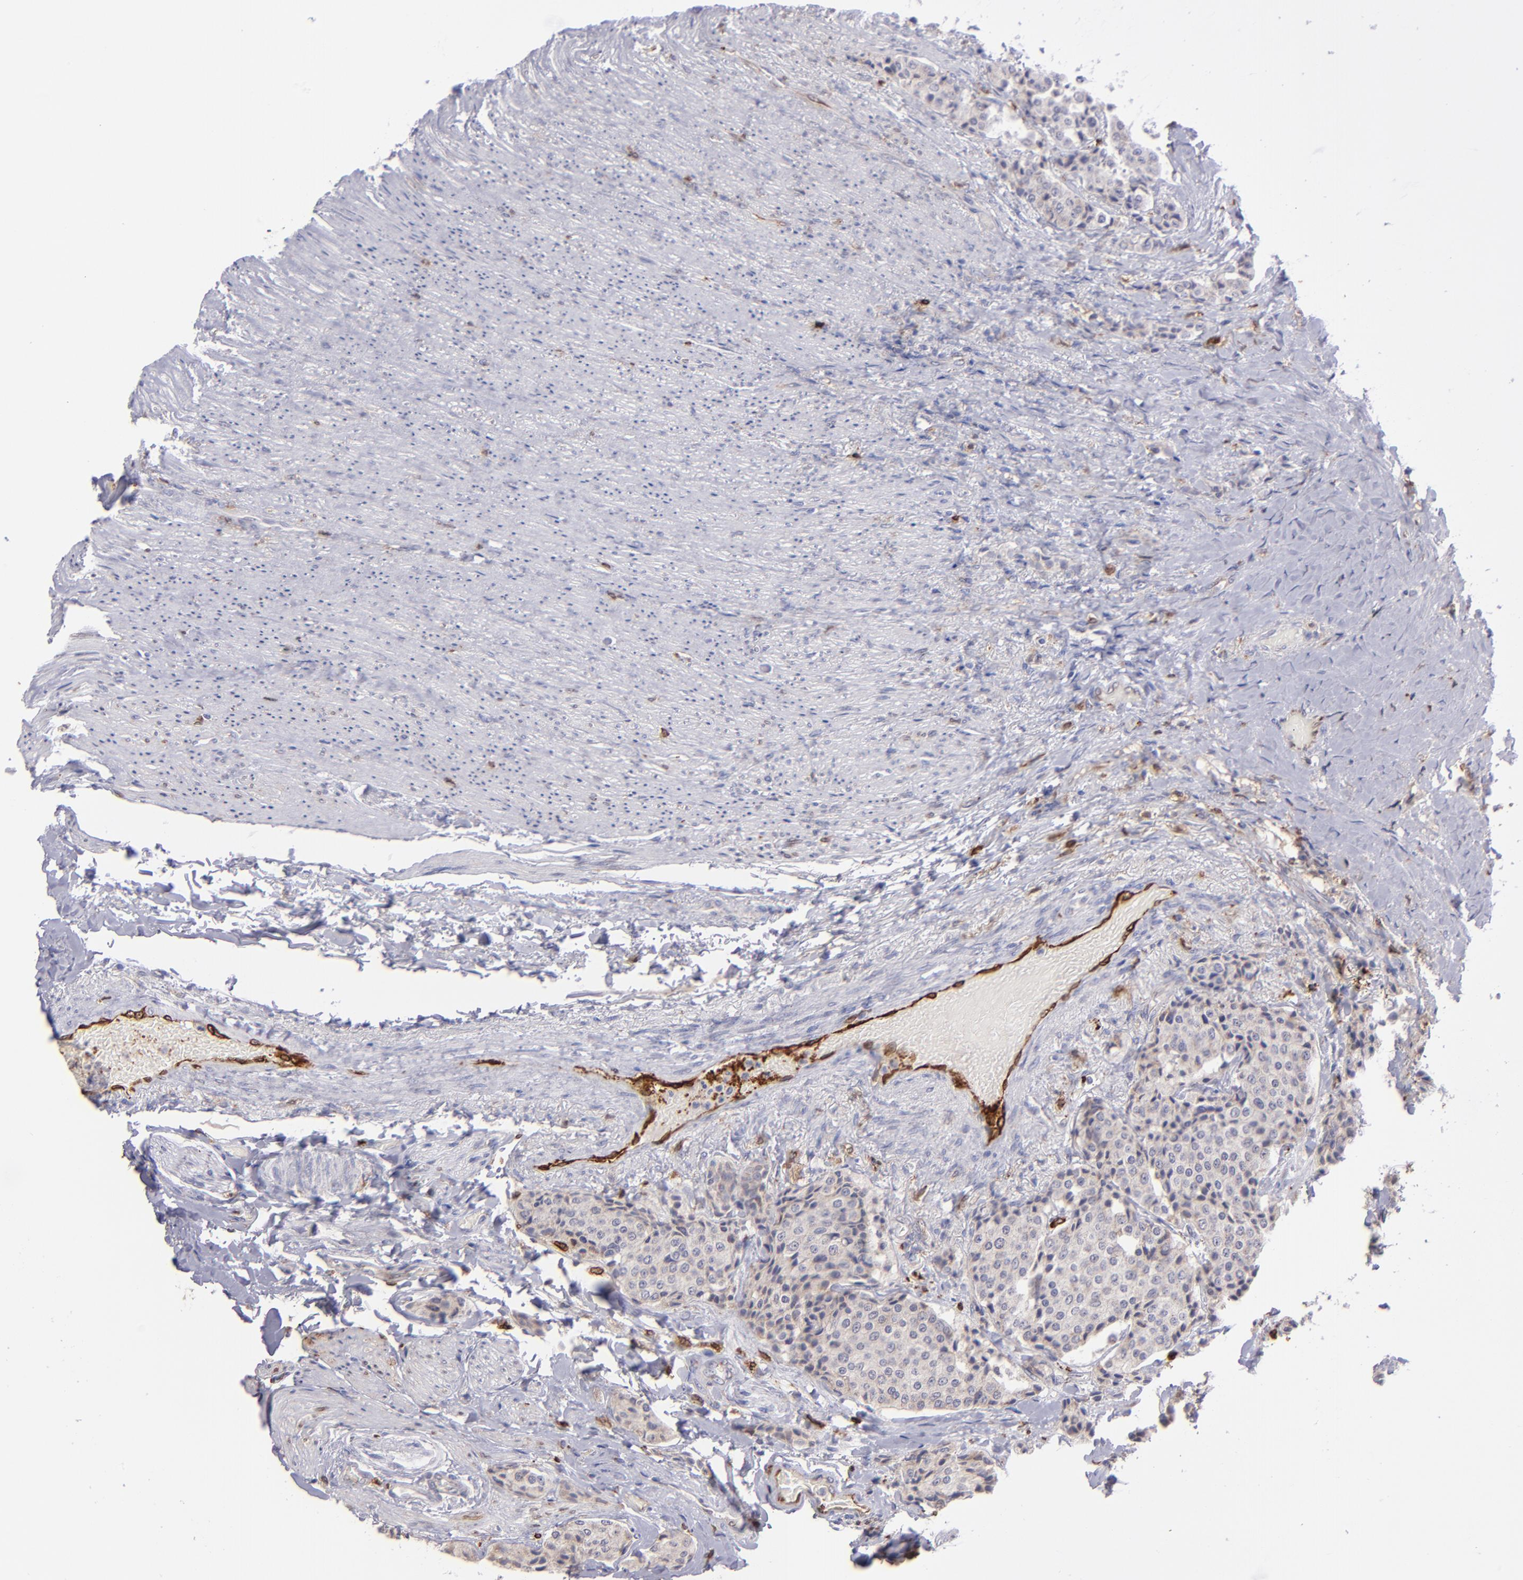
{"staining": {"intensity": "weak", "quantity": "25%-75%", "location": "cytoplasmic/membranous"}, "tissue": "carcinoid", "cell_type": "Tumor cells", "image_type": "cancer", "snomed": [{"axis": "morphology", "description": "Carcinoid, malignant, NOS"}, {"axis": "topography", "description": "Colon"}], "caption": "Carcinoid (malignant) tissue shows weak cytoplasmic/membranous expression in approximately 25%-75% of tumor cells", "gene": "PTGS1", "patient": {"sex": "female", "age": 61}}